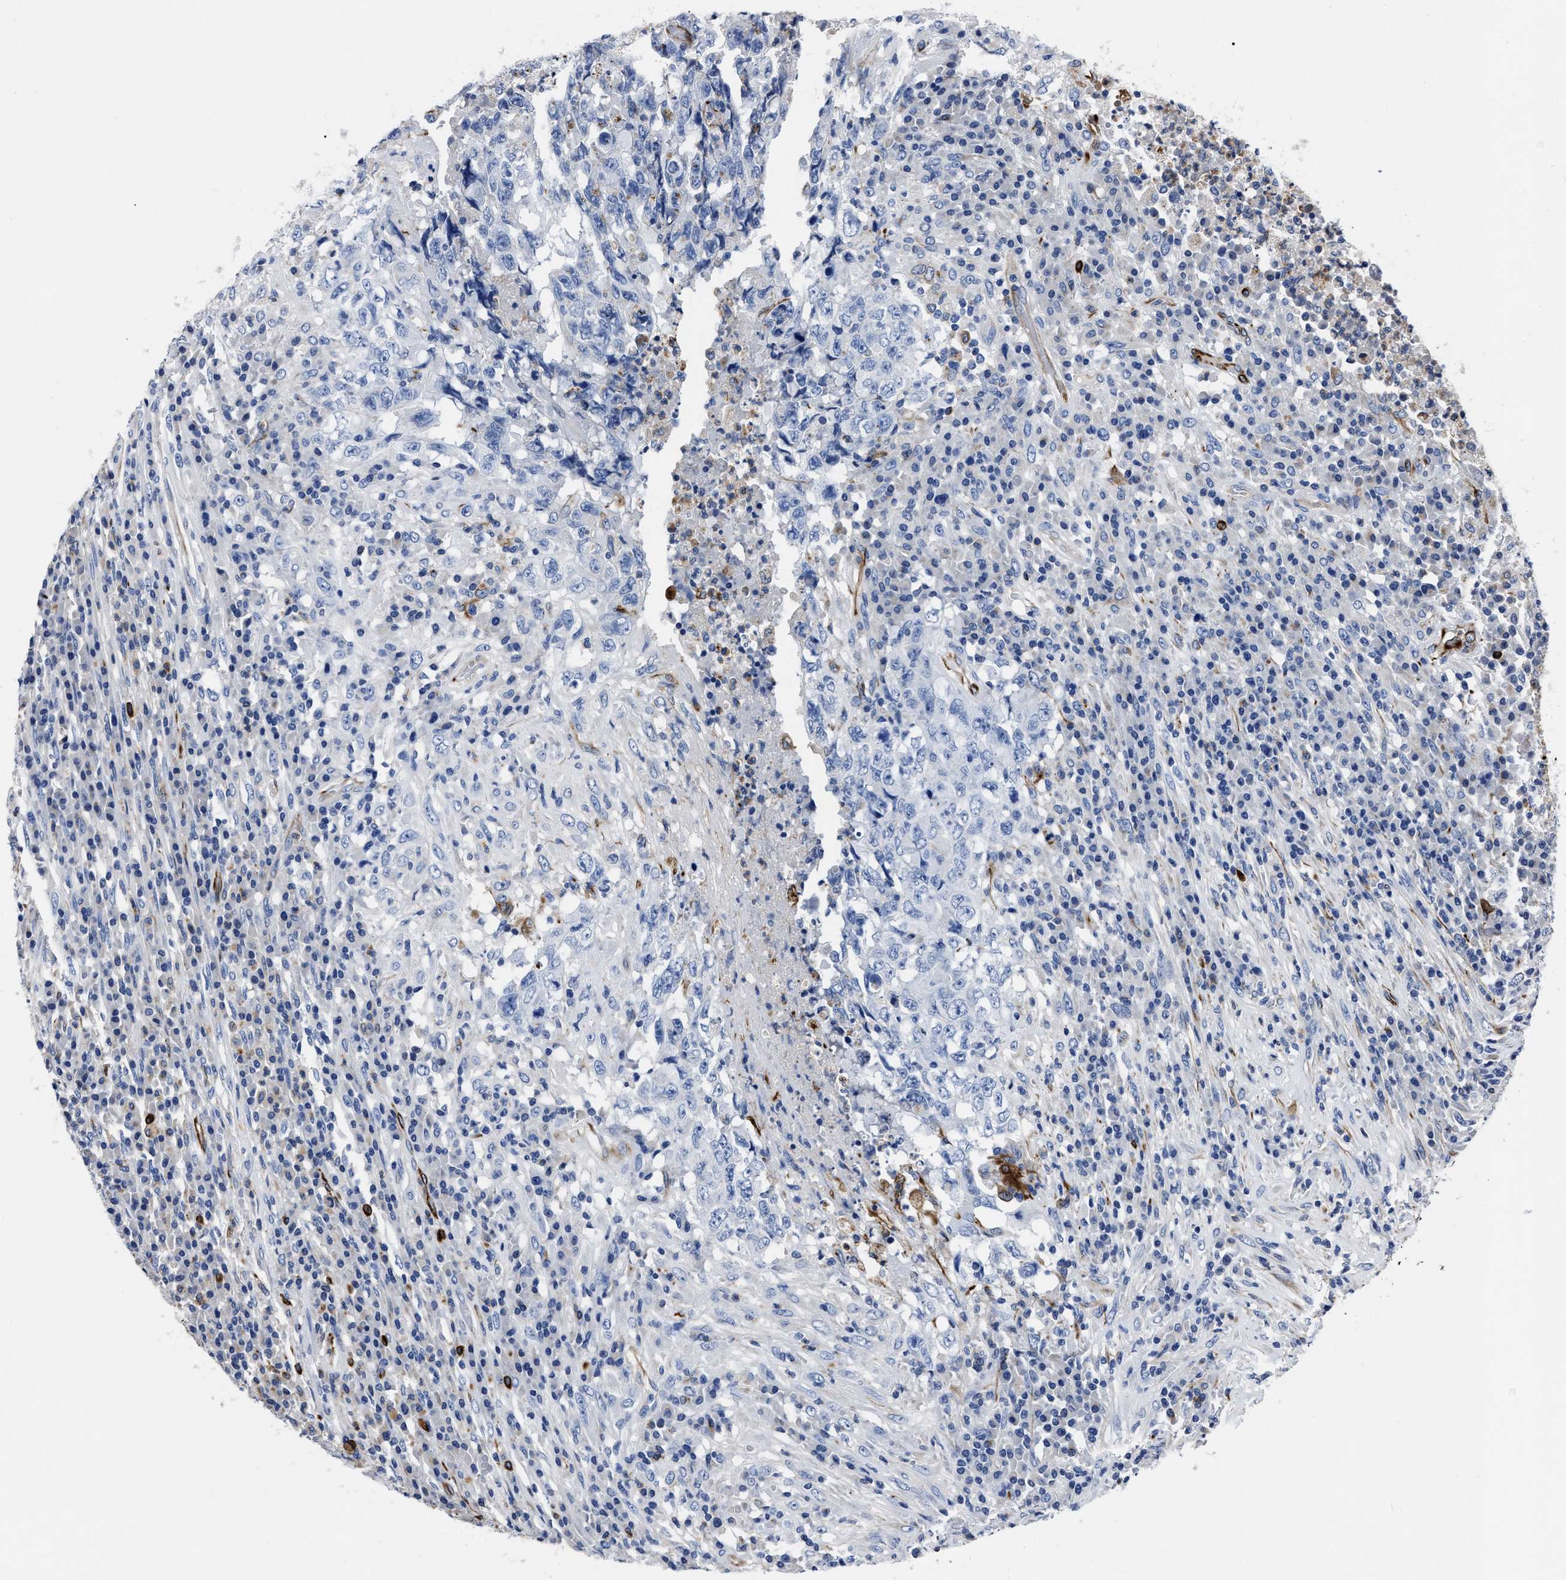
{"staining": {"intensity": "negative", "quantity": "none", "location": "none"}, "tissue": "testis cancer", "cell_type": "Tumor cells", "image_type": "cancer", "snomed": [{"axis": "morphology", "description": "Necrosis, NOS"}, {"axis": "morphology", "description": "Carcinoma, Embryonal, NOS"}, {"axis": "topography", "description": "Testis"}], "caption": "IHC image of neoplastic tissue: human testis embryonal carcinoma stained with DAB (3,3'-diaminobenzidine) exhibits no significant protein positivity in tumor cells. (Immunohistochemistry, brightfield microscopy, high magnification).", "gene": "OR10G3", "patient": {"sex": "male", "age": 19}}